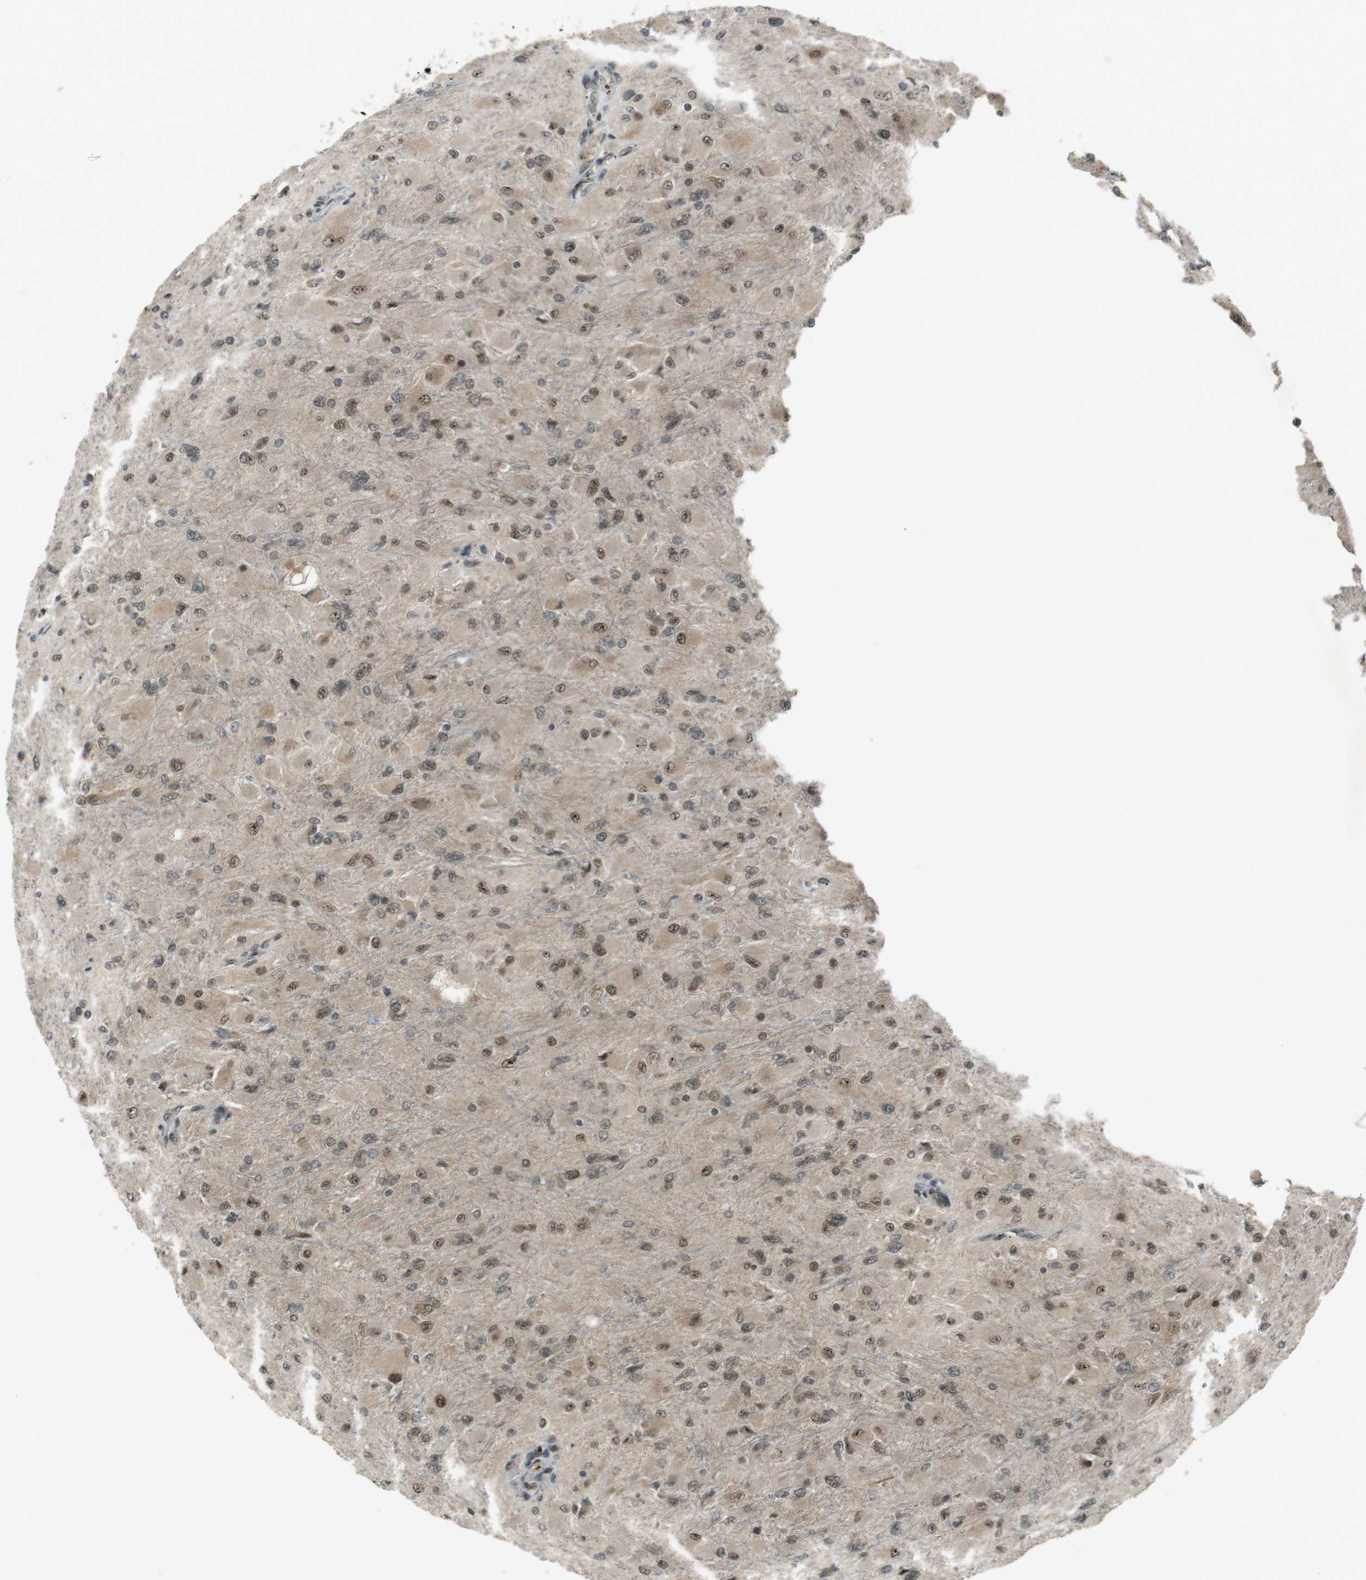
{"staining": {"intensity": "weak", "quantity": ">75%", "location": "nuclear"}, "tissue": "glioma", "cell_type": "Tumor cells", "image_type": "cancer", "snomed": [{"axis": "morphology", "description": "Glioma, malignant, High grade"}, {"axis": "topography", "description": "Cerebral cortex"}], "caption": "Immunohistochemistry (IHC) photomicrograph of neoplastic tissue: human high-grade glioma (malignant) stained using immunohistochemistry displays low levels of weak protein expression localized specifically in the nuclear of tumor cells, appearing as a nuclear brown color.", "gene": "SLITRK5", "patient": {"sex": "female", "age": 36}}